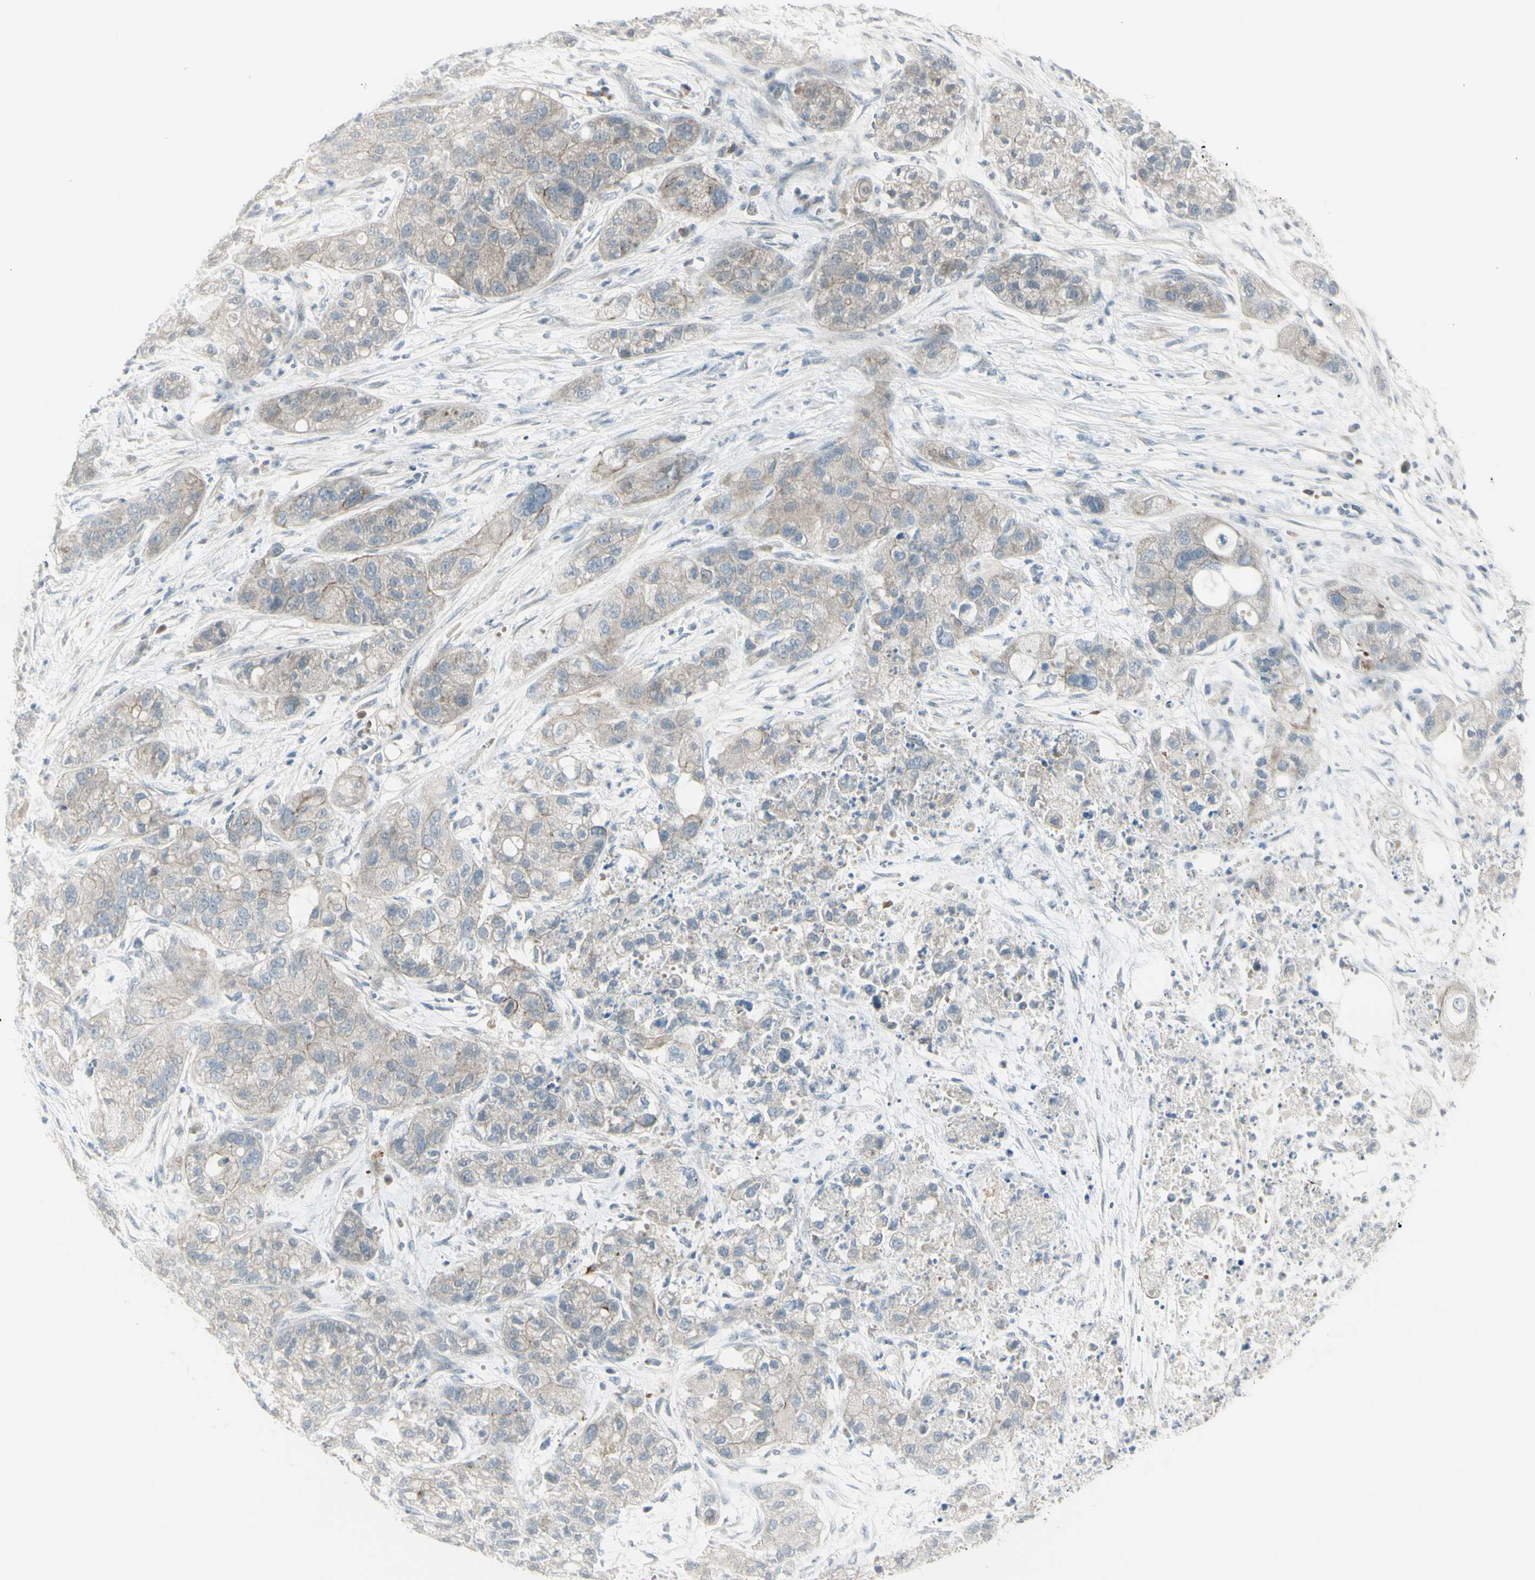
{"staining": {"intensity": "weak", "quantity": ">75%", "location": "cytoplasmic/membranous"}, "tissue": "pancreatic cancer", "cell_type": "Tumor cells", "image_type": "cancer", "snomed": [{"axis": "morphology", "description": "Adenocarcinoma, NOS"}, {"axis": "topography", "description": "Pancreas"}], "caption": "Pancreatic cancer (adenocarcinoma) stained with a protein marker exhibits weak staining in tumor cells.", "gene": "SH3GL2", "patient": {"sex": "female", "age": 78}}